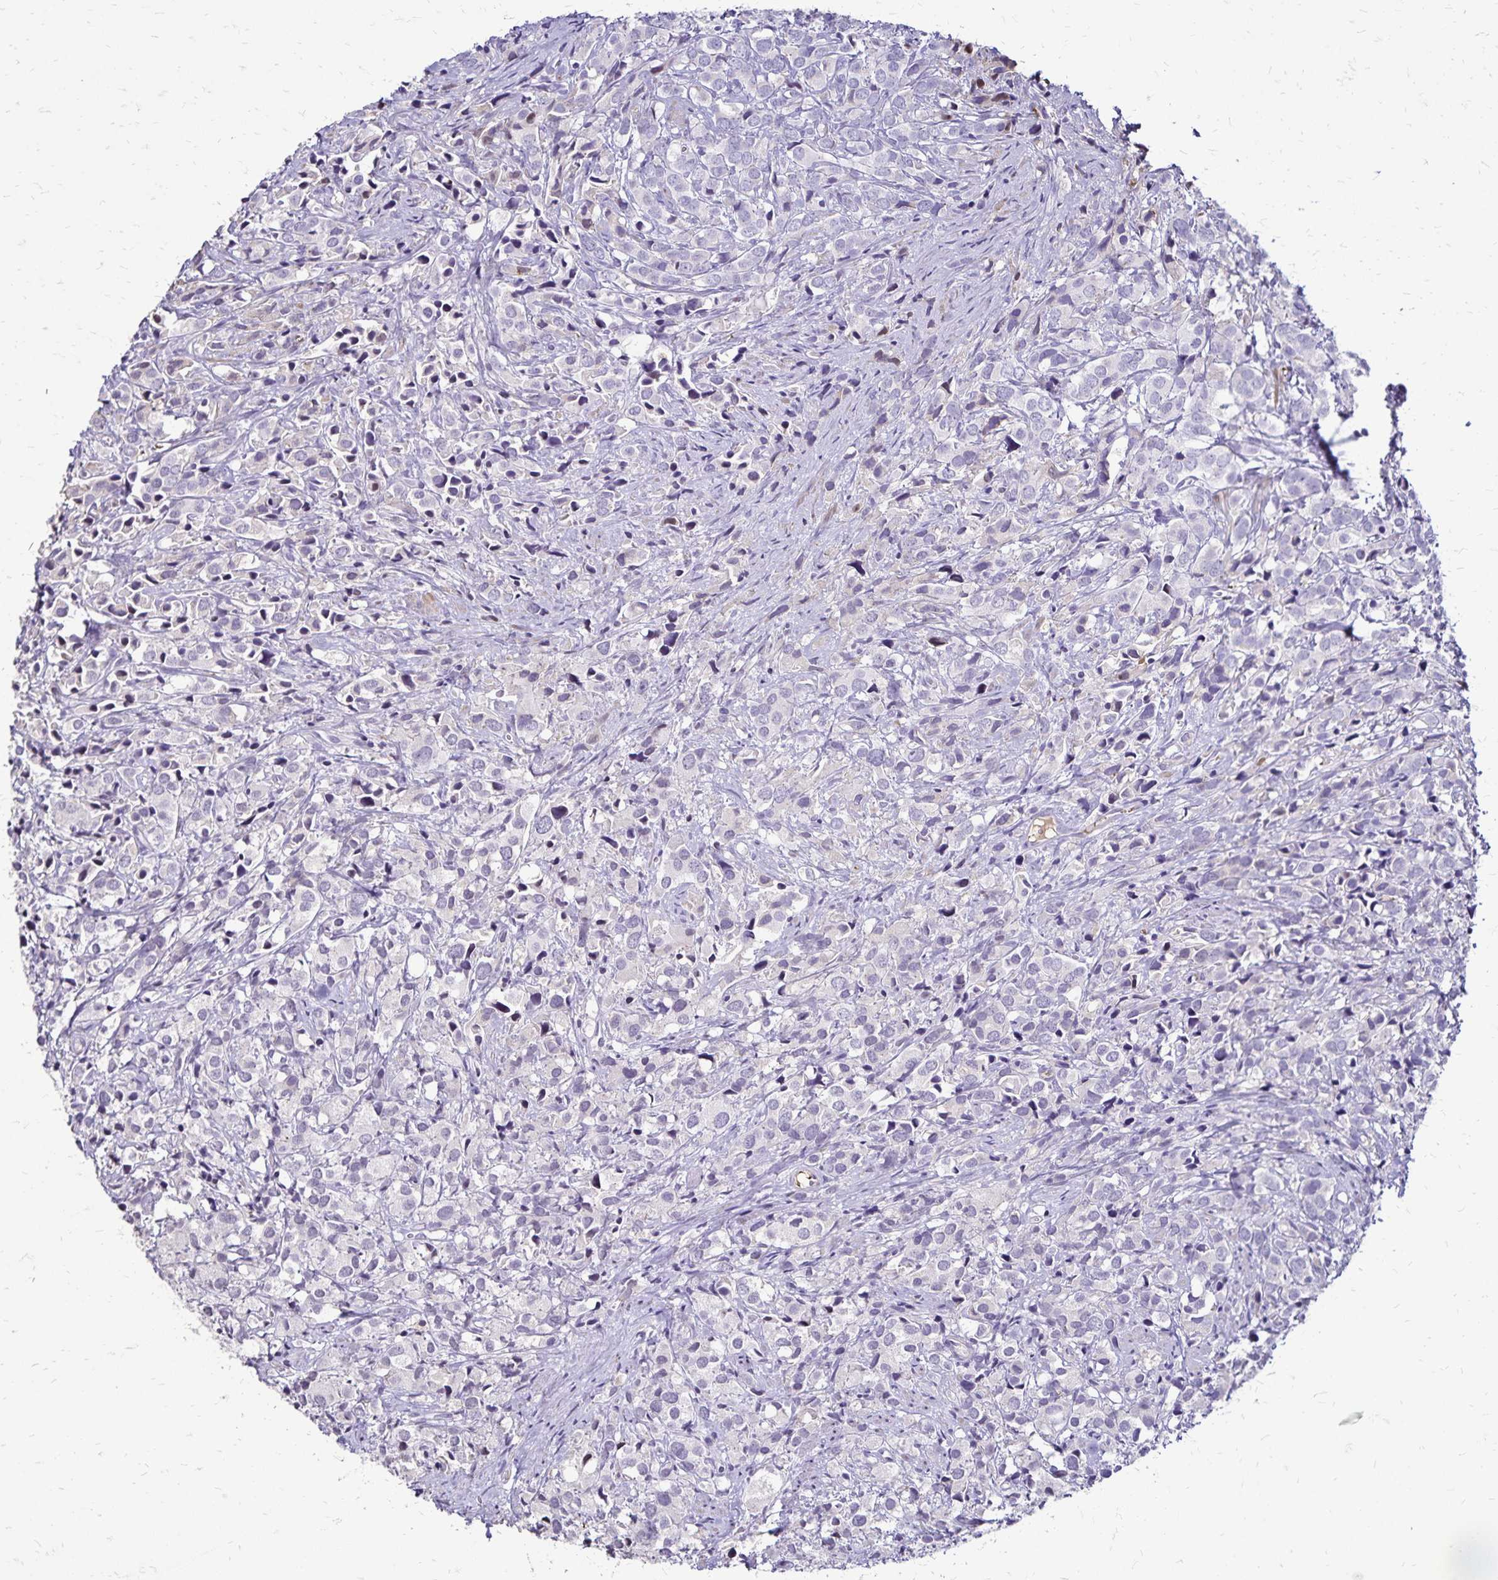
{"staining": {"intensity": "negative", "quantity": "none", "location": "none"}, "tissue": "prostate cancer", "cell_type": "Tumor cells", "image_type": "cancer", "snomed": [{"axis": "morphology", "description": "Adenocarcinoma, High grade"}, {"axis": "topography", "description": "Prostate"}], "caption": "The histopathology image reveals no significant positivity in tumor cells of prostate adenocarcinoma (high-grade).", "gene": "KISS1", "patient": {"sex": "male", "age": 86}}